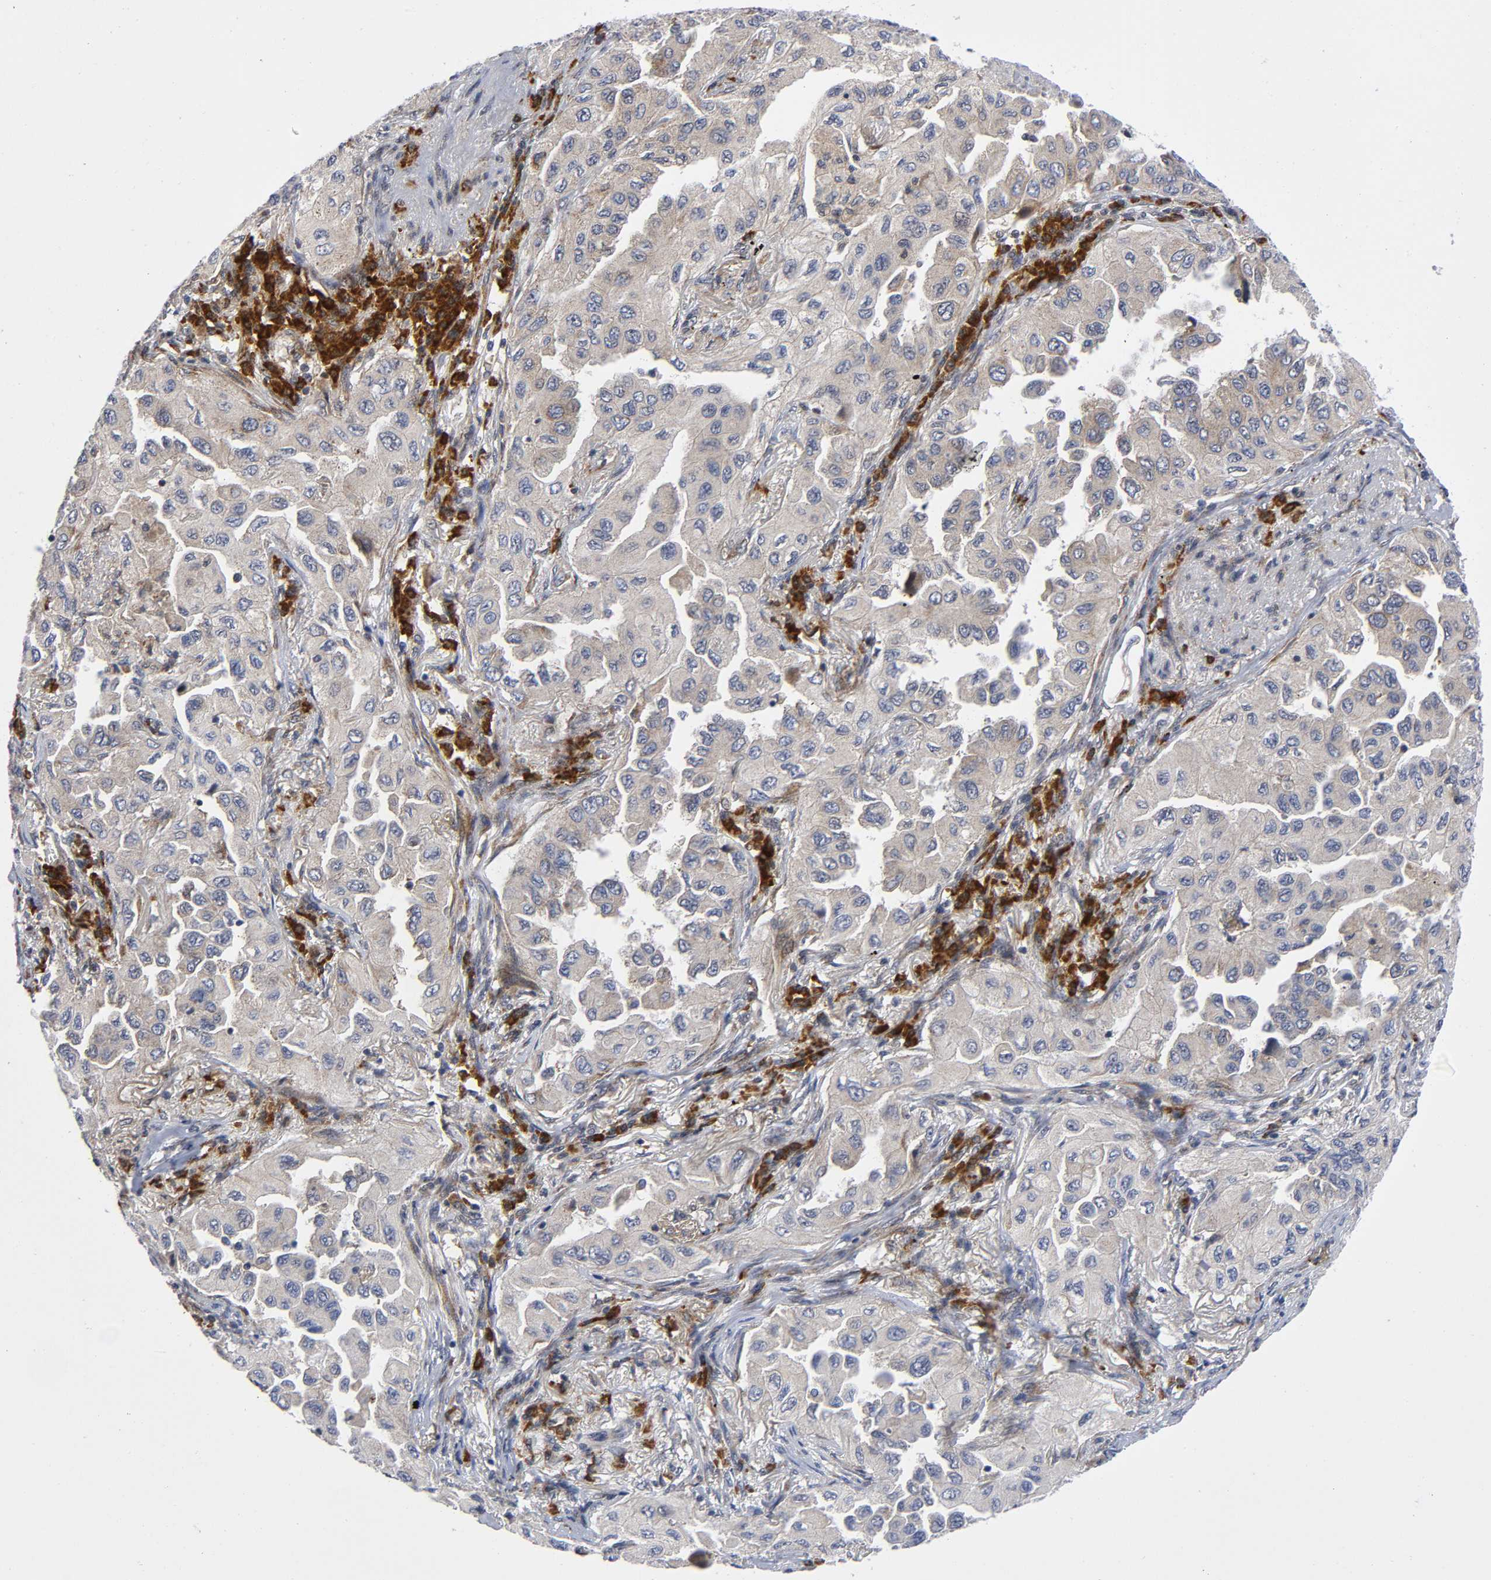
{"staining": {"intensity": "weak", "quantity": ">75%", "location": "cytoplasmic/membranous"}, "tissue": "lung cancer", "cell_type": "Tumor cells", "image_type": "cancer", "snomed": [{"axis": "morphology", "description": "Adenocarcinoma, NOS"}, {"axis": "topography", "description": "Lung"}], "caption": "Approximately >75% of tumor cells in human lung cancer demonstrate weak cytoplasmic/membranous protein positivity as visualized by brown immunohistochemical staining.", "gene": "EIF5", "patient": {"sex": "female", "age": 65}}